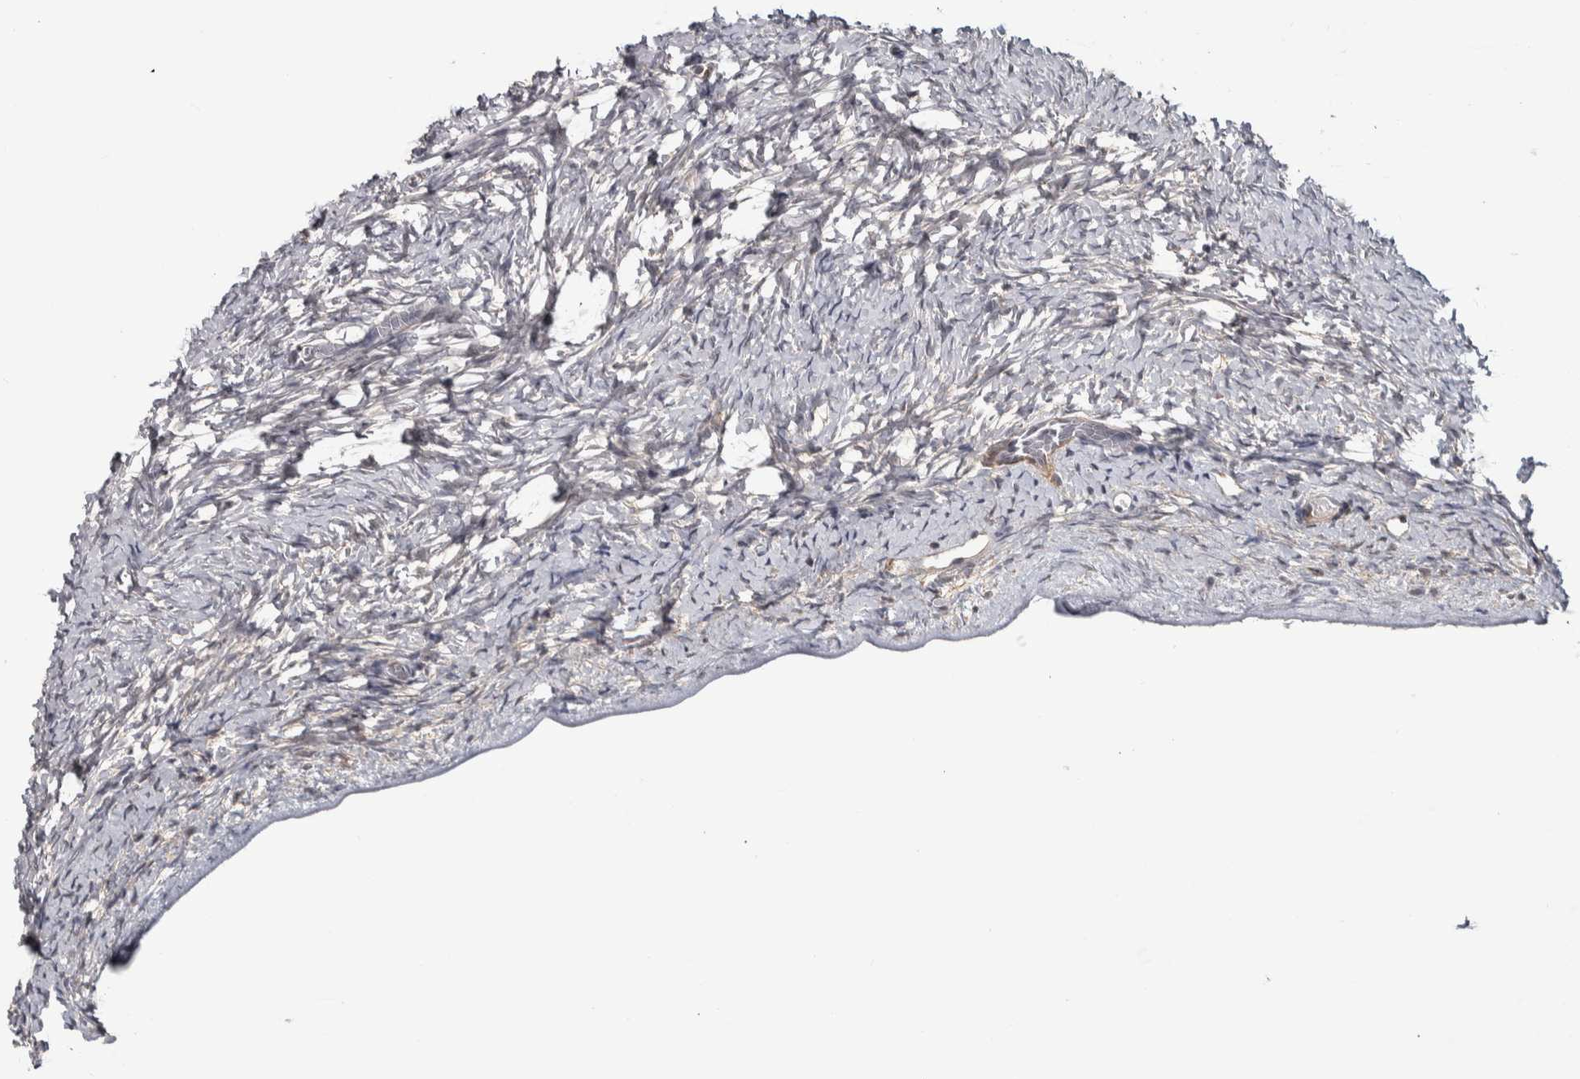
{"staining": {"intensity": "negative", "quantity": "none", "location": "none"}, "tissue": "ovary", "cell_type": "Ovarian stroma cells", "image_type": "normal", "snomed": [{"axis": "morphology", "description": "Normal tissue, NOS"}, {"axis": "topography", "description": "Ovary"}], "caption": "DAB (3,3'-diaminobenzidine) immunohistochemical staining of unremarkable ovary reveals no significant expression in ovarian stroma cells.", "gene": "CHMP4C", "patient": {"sex": "female", "age": 27}}